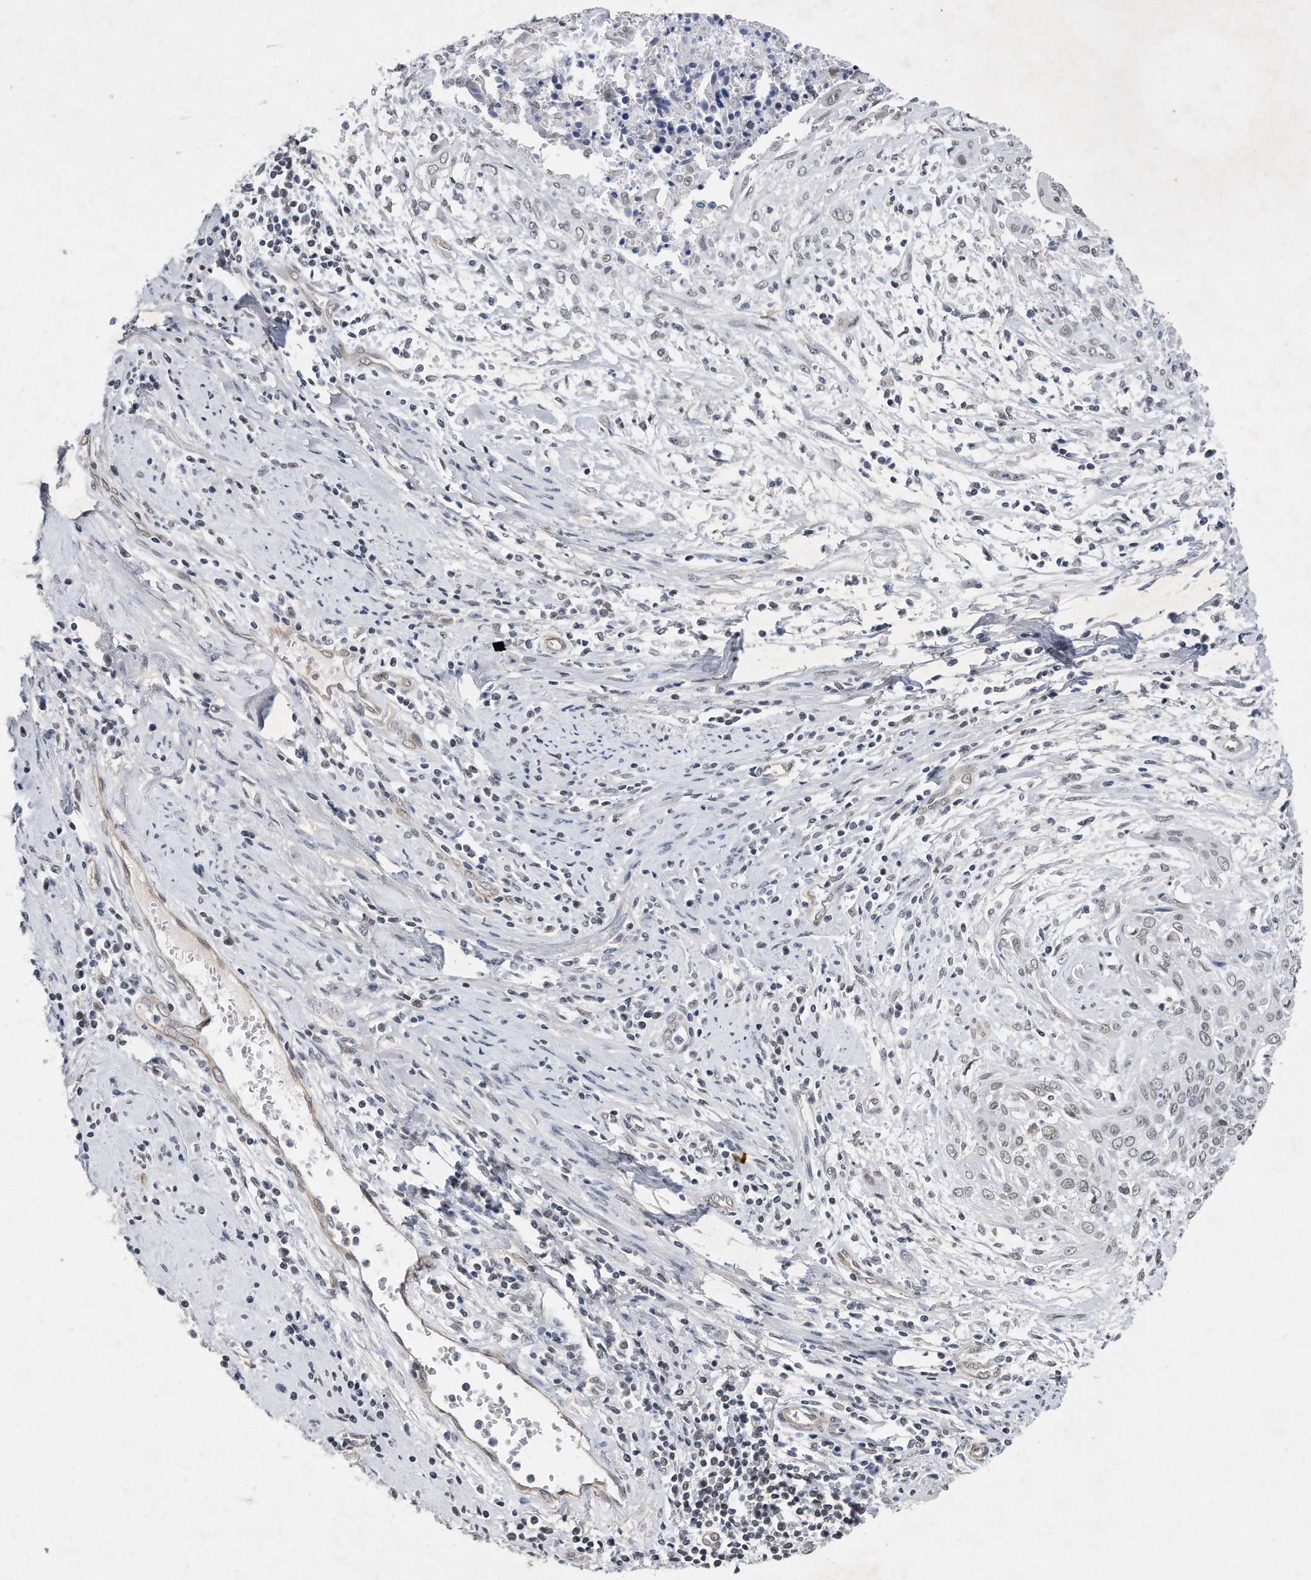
{"staining": {"intensity": "weak", "quantity": ">75%", "location": "nuclear"}, "tissue": "cervical cancer", "cell_type": "Tumor cells", "image_type": "cancer", "snomed": [{"axis": "morphology", "description": "Squamous cell carcinoma, NOS"}, {"axis": "topography", "description": "Cervix"}], "caption": "Cervical cancer tissue shows weak nuclear positivity in about >75% of tumor cells Nuclei are stained in blue.", "gene": "TP53INP1", "patient": {"sex": "female", "age": 55}}